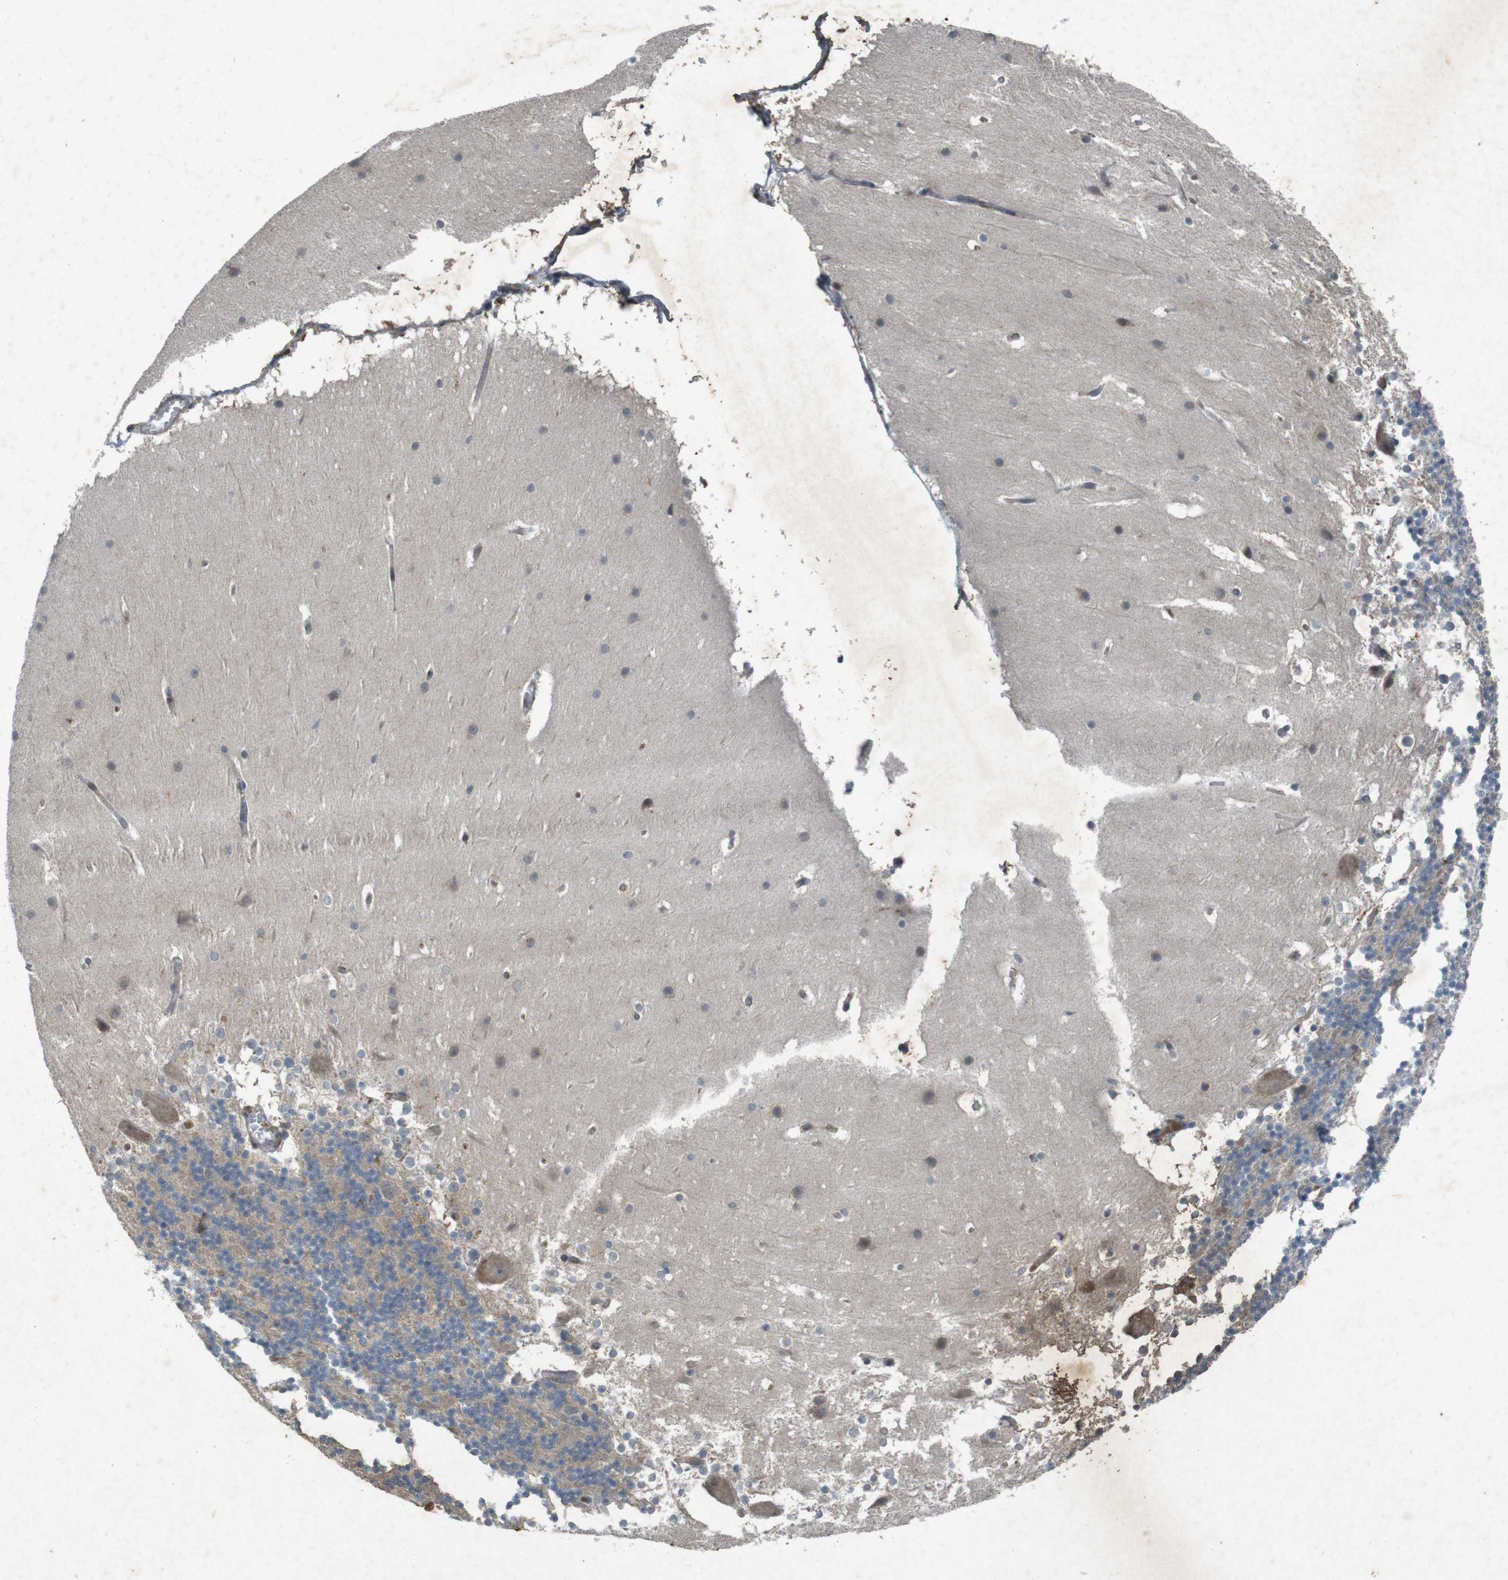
{"staining": {"intensity": "negative", "quantity": "none", "location": "none"}, "tissue": "cerebellum", "cell_type": "Cells in granular layer", "image_type": "normal", "snomed": [{"axis": "morphology", "description": "Normal tissue, NOS"}, {"axis": "topography", "description": "Cerebellum"}], "caption": "High power microscopy photomicrograph of an immunohistochemistry histopathology image of unremarkable cerebellum, revealing no significant positivity in cells in granular layer. The staining was performed using DAB (3,3'-diaminobenzidine) to visualize the protein expression in brown, while the nuclei were stained in blue with hematoxylin (Magnification: 20x).", "gene": "FLCN", "patient": {"sex": "female", "age": 19}}